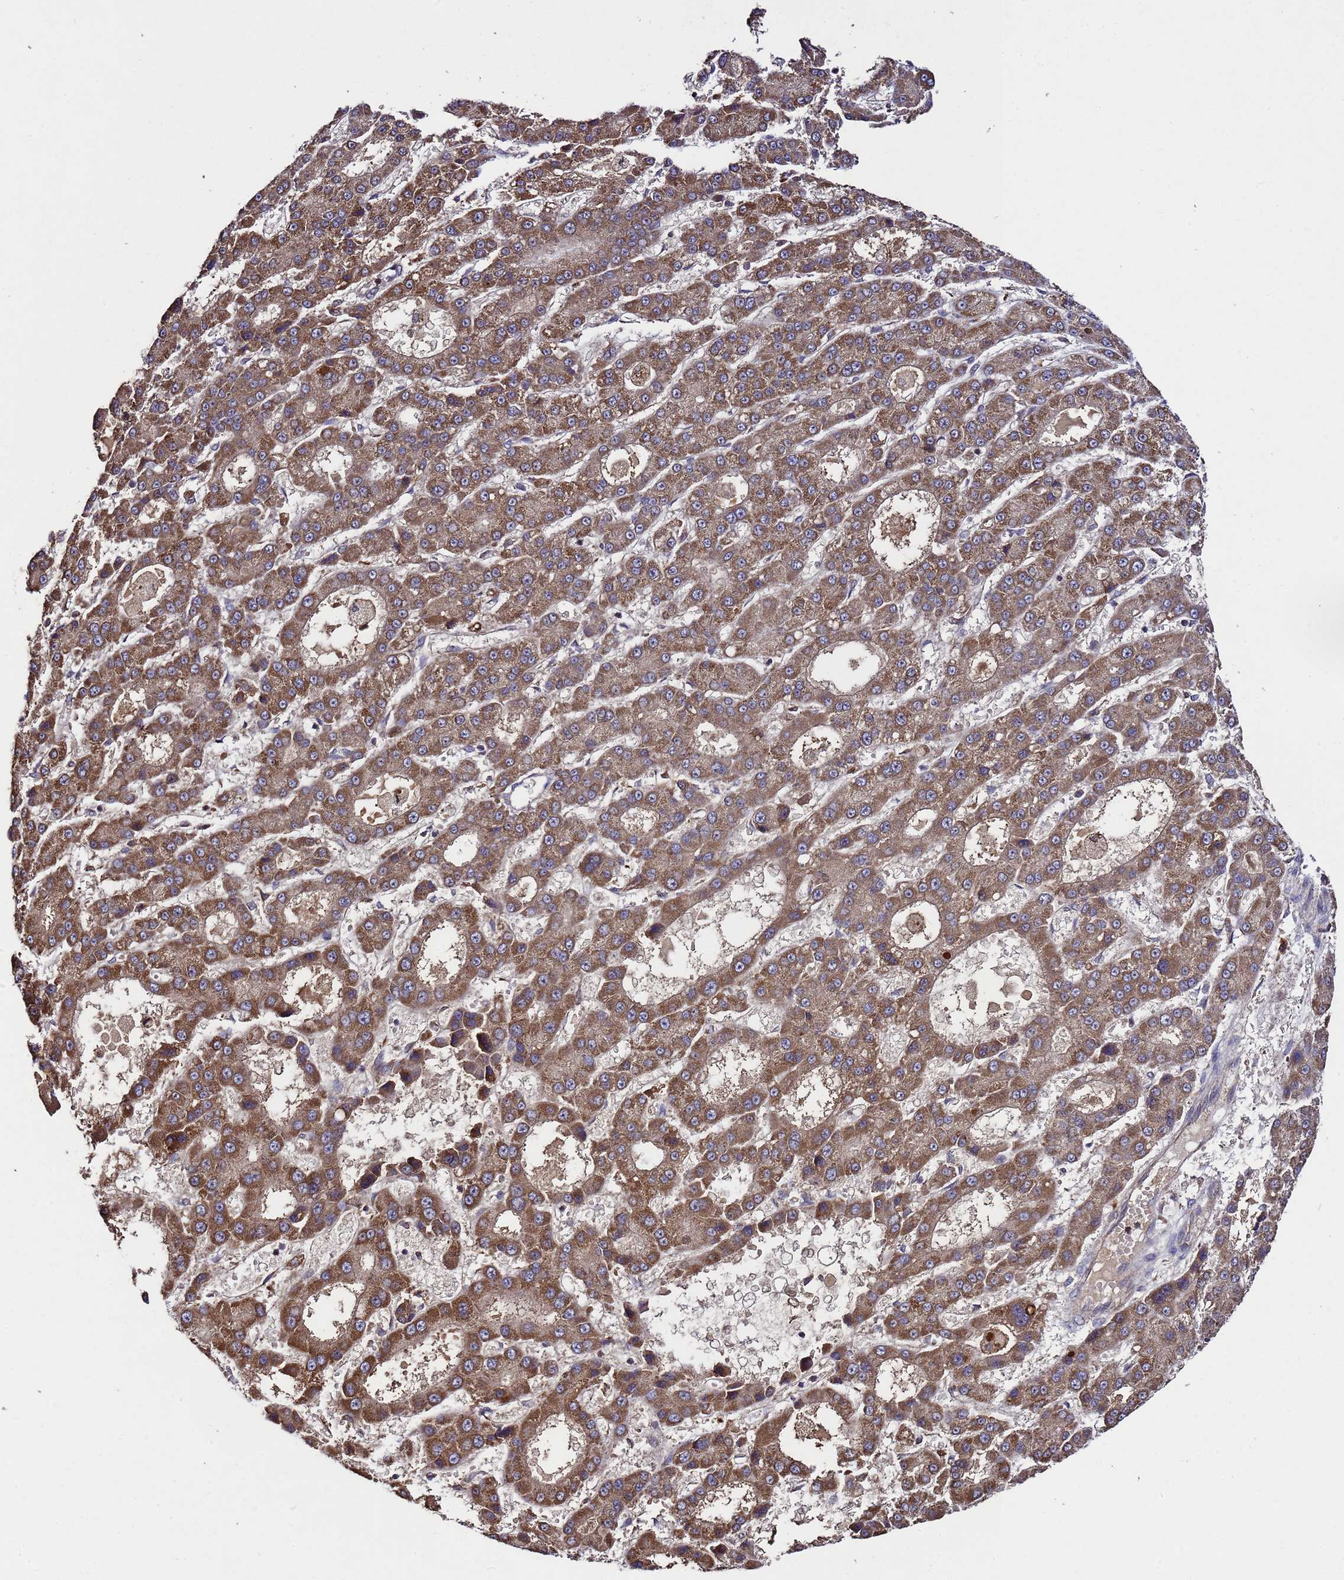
{"staining": {"intensity": "moderate", "quantity": ">75%", "location": "cytoplasmic/membranous"}, "tissue": "liver cancer", "cell_type": "Tumor cells", "image_type": "cancer", "snomed": [{"axis": "morphology", "description": "Carcinoma, Hepatocellular, NOS"}, {"axis": "topography", "description": "Liver"}], "caption": "Moderate cytoplasmic/membranous expression for a protein is present in approximately >75% of tumor cells of liver cancer using IHC.", "gene": "HSPBAP1", "patient": {"sex": "male", "age": 70}}